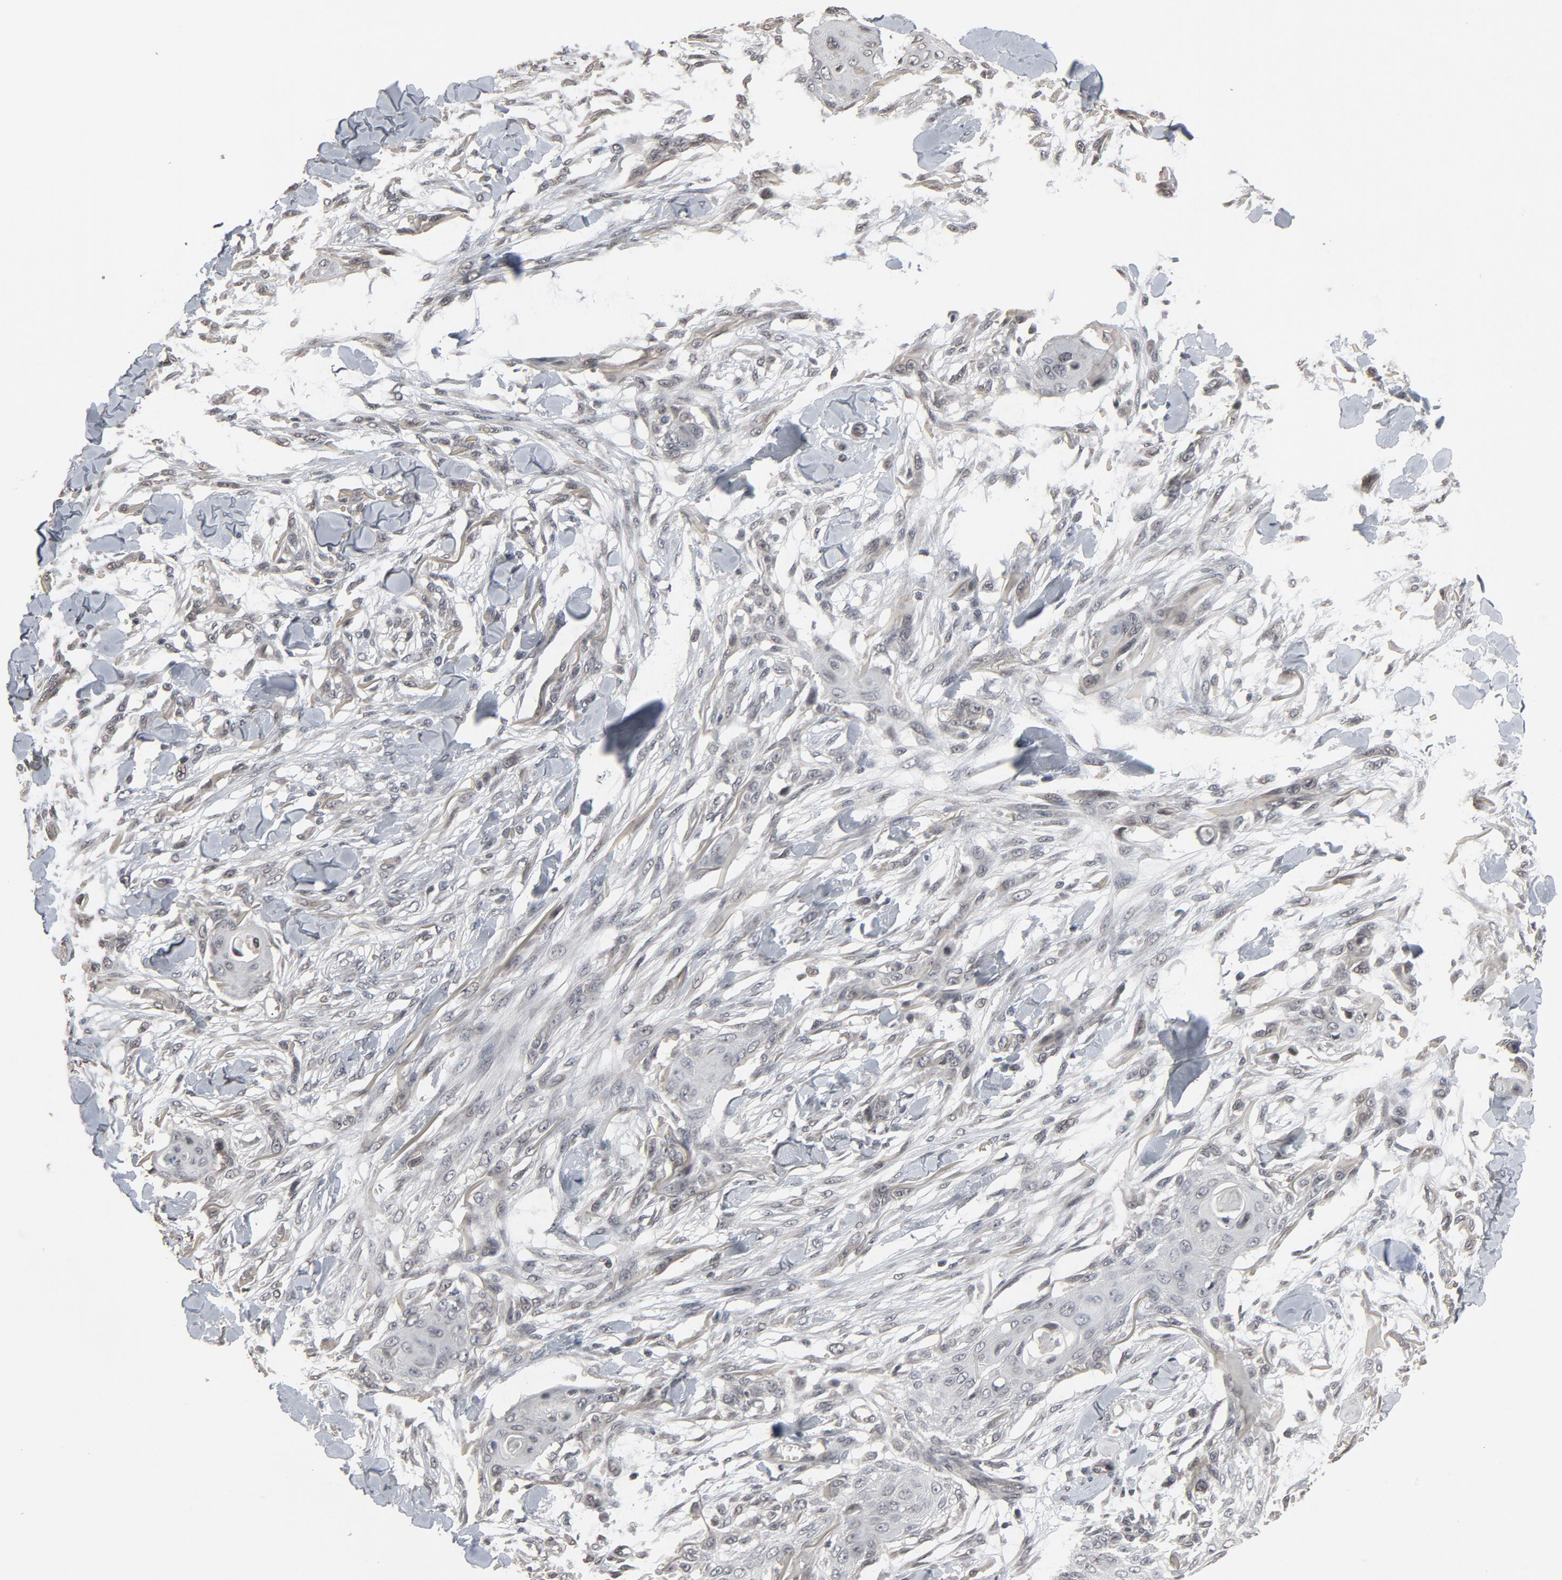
{"staining": {"intensity": "weak", "quantity": "<25%", "location": "nuclear"}, "tissue": "skin cancer", "cell_type": "Tumor cells", "image_type": "cancer", "snomed": [{"axis": "morphology", "description": "Normal tissue, NOS"}, {"axis": "morphology", "description": "Squamous cell carcinoma, NOS"}, {"axis": "topography", "description": "Skin"}], "caption": "Tumor cells are negative for brown protein staining in skin cancer.", "gene": "POM121", "patient": {"sex": "female", "age": 59}}